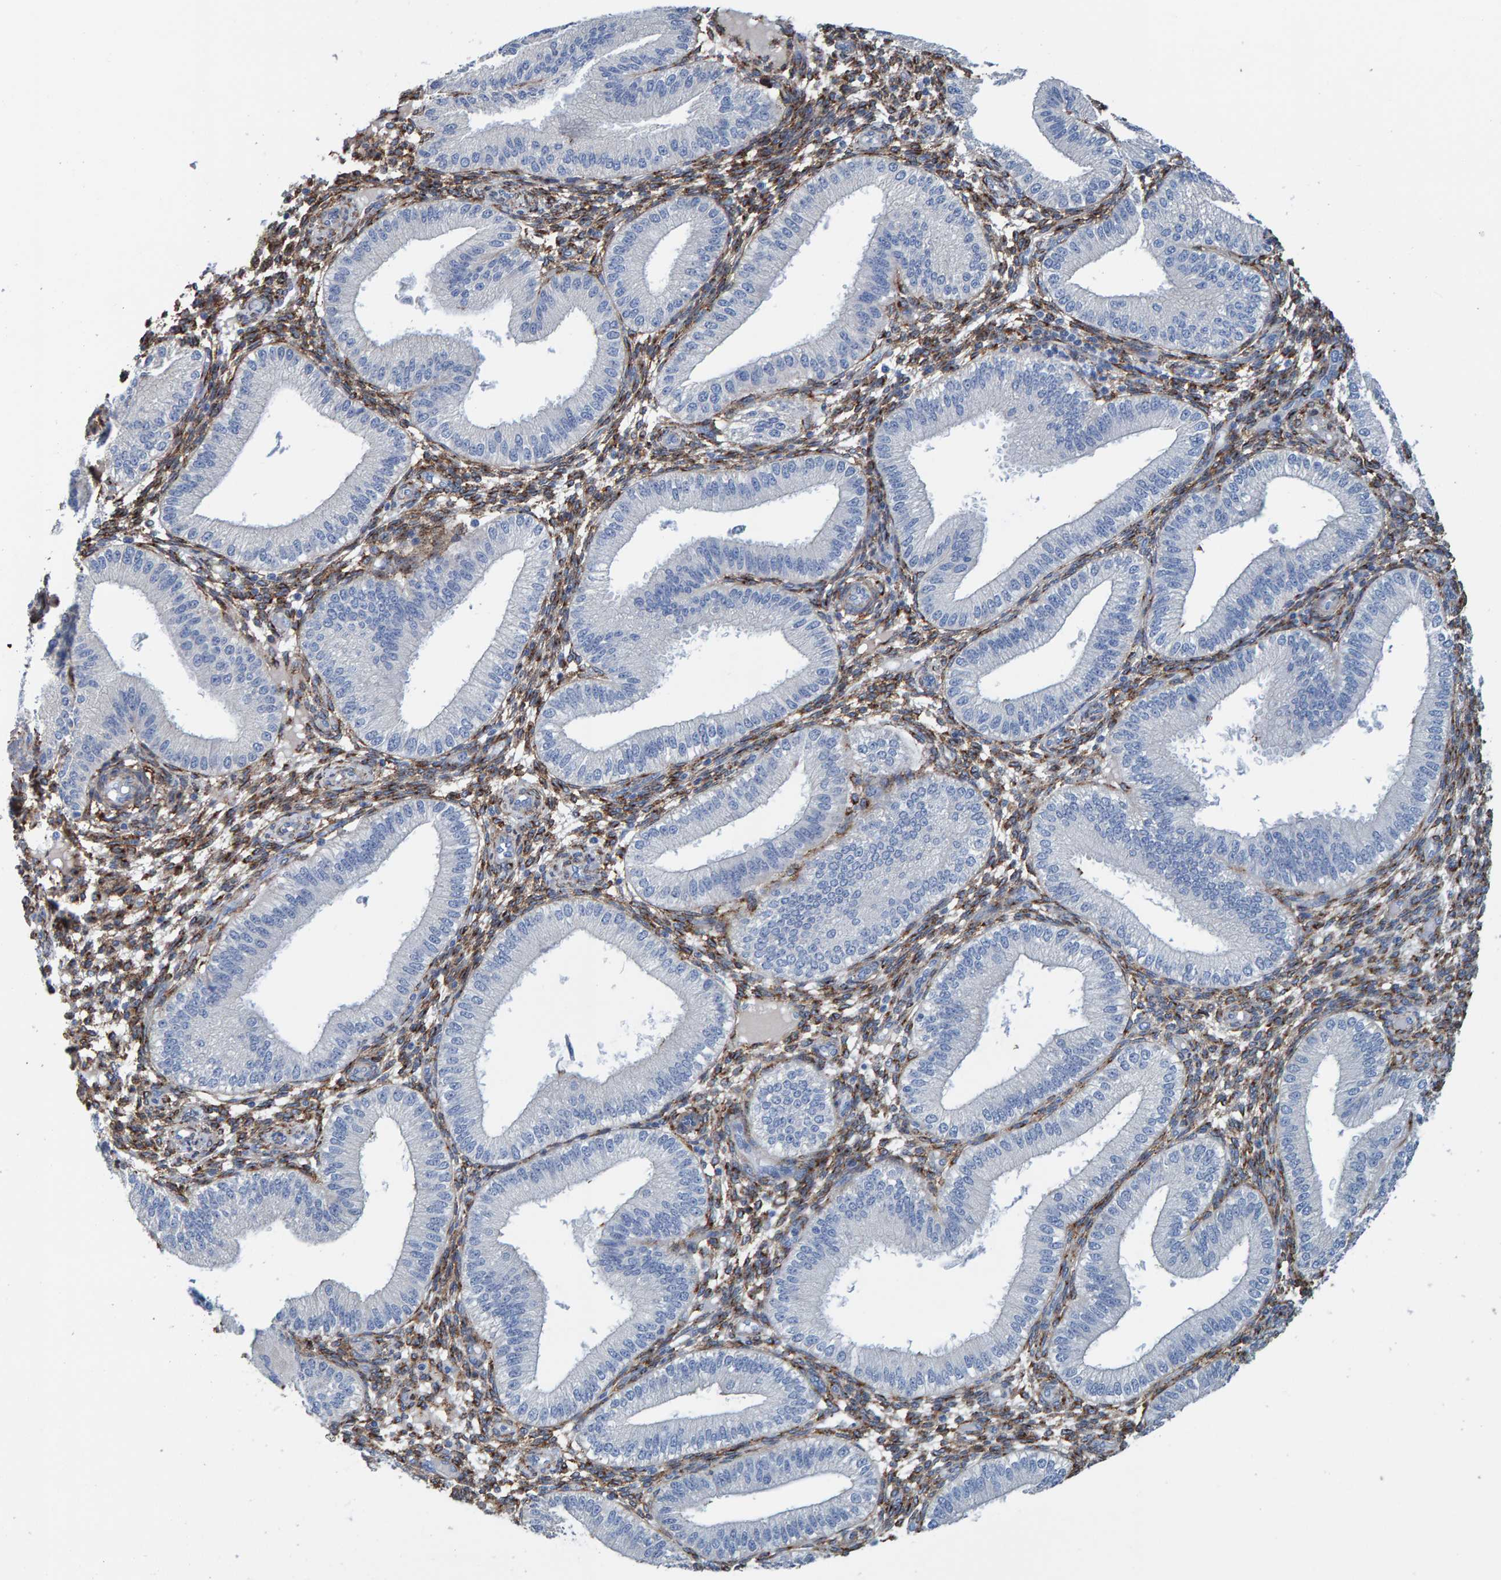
{"staining": {"intensity": "moderate", "quantity": ">75%", "location": "cytoplasmic/membranous"}, "tissue": "endometrium", "cell_type": "Cells in endometrial stroma", "image_type": "normal", "snomed": [{"axis": "morphology", "description": "Normal tissue, NOS"}, {"axis": "topography", "description": "Endometrium"}], "caption": "An immunohistochemistry histopathology image of benign tissue is shown. Protein staining in brown labels moderate cytoplasmic/membranous positivity in endometrium within cells in endometrial stroma. (Stains: DAB in brown, nuclei in blue, Microscopy: brightfield microscopy at high magnification).", "gene": "LRP1", "patient": {"sex": "female", "age": 39}}